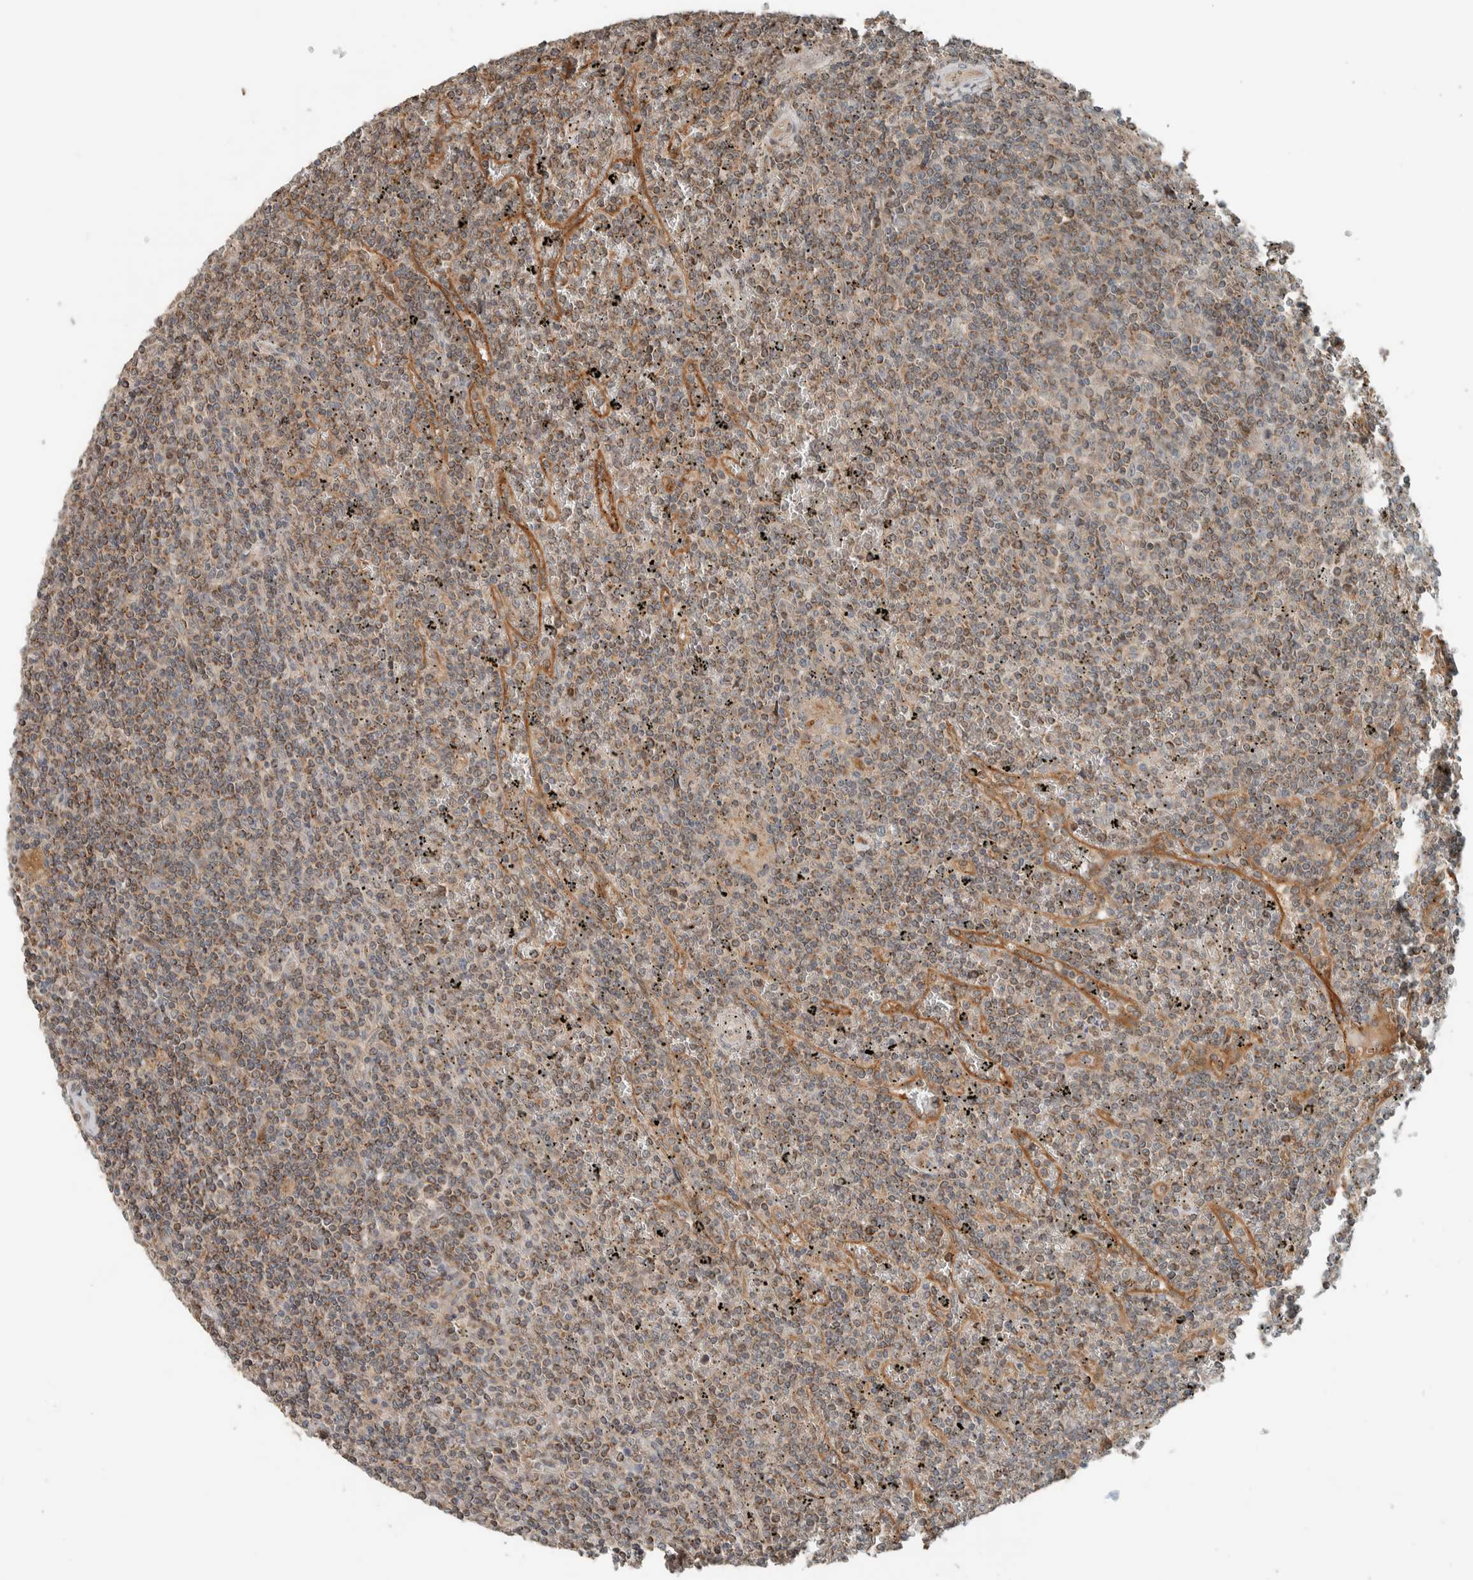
{"staining": {"intensity": "weak", "quantity": ">75%", "location": "cytoplasmic/membranous"}, "tissue": "lymphoma", "cell_type": "Tumor cells", "image_type": "cancer", "snomed": [{"axis": "morphology", "description": "Malignant lymphoma, non-Hodgkin's type, Low grade"}, {"axis": "topography", "description": "Spleen"}], "caption": "Immunohistochemical staining of low-grade malignant lymphoma, non-Hodgkin's type displays low levels of weak cytoplasmic/membranous protein expression in approximately >75% of tumor cells.", "gene": "NBR1", "patient": {"sex": "female", "age": 19}}